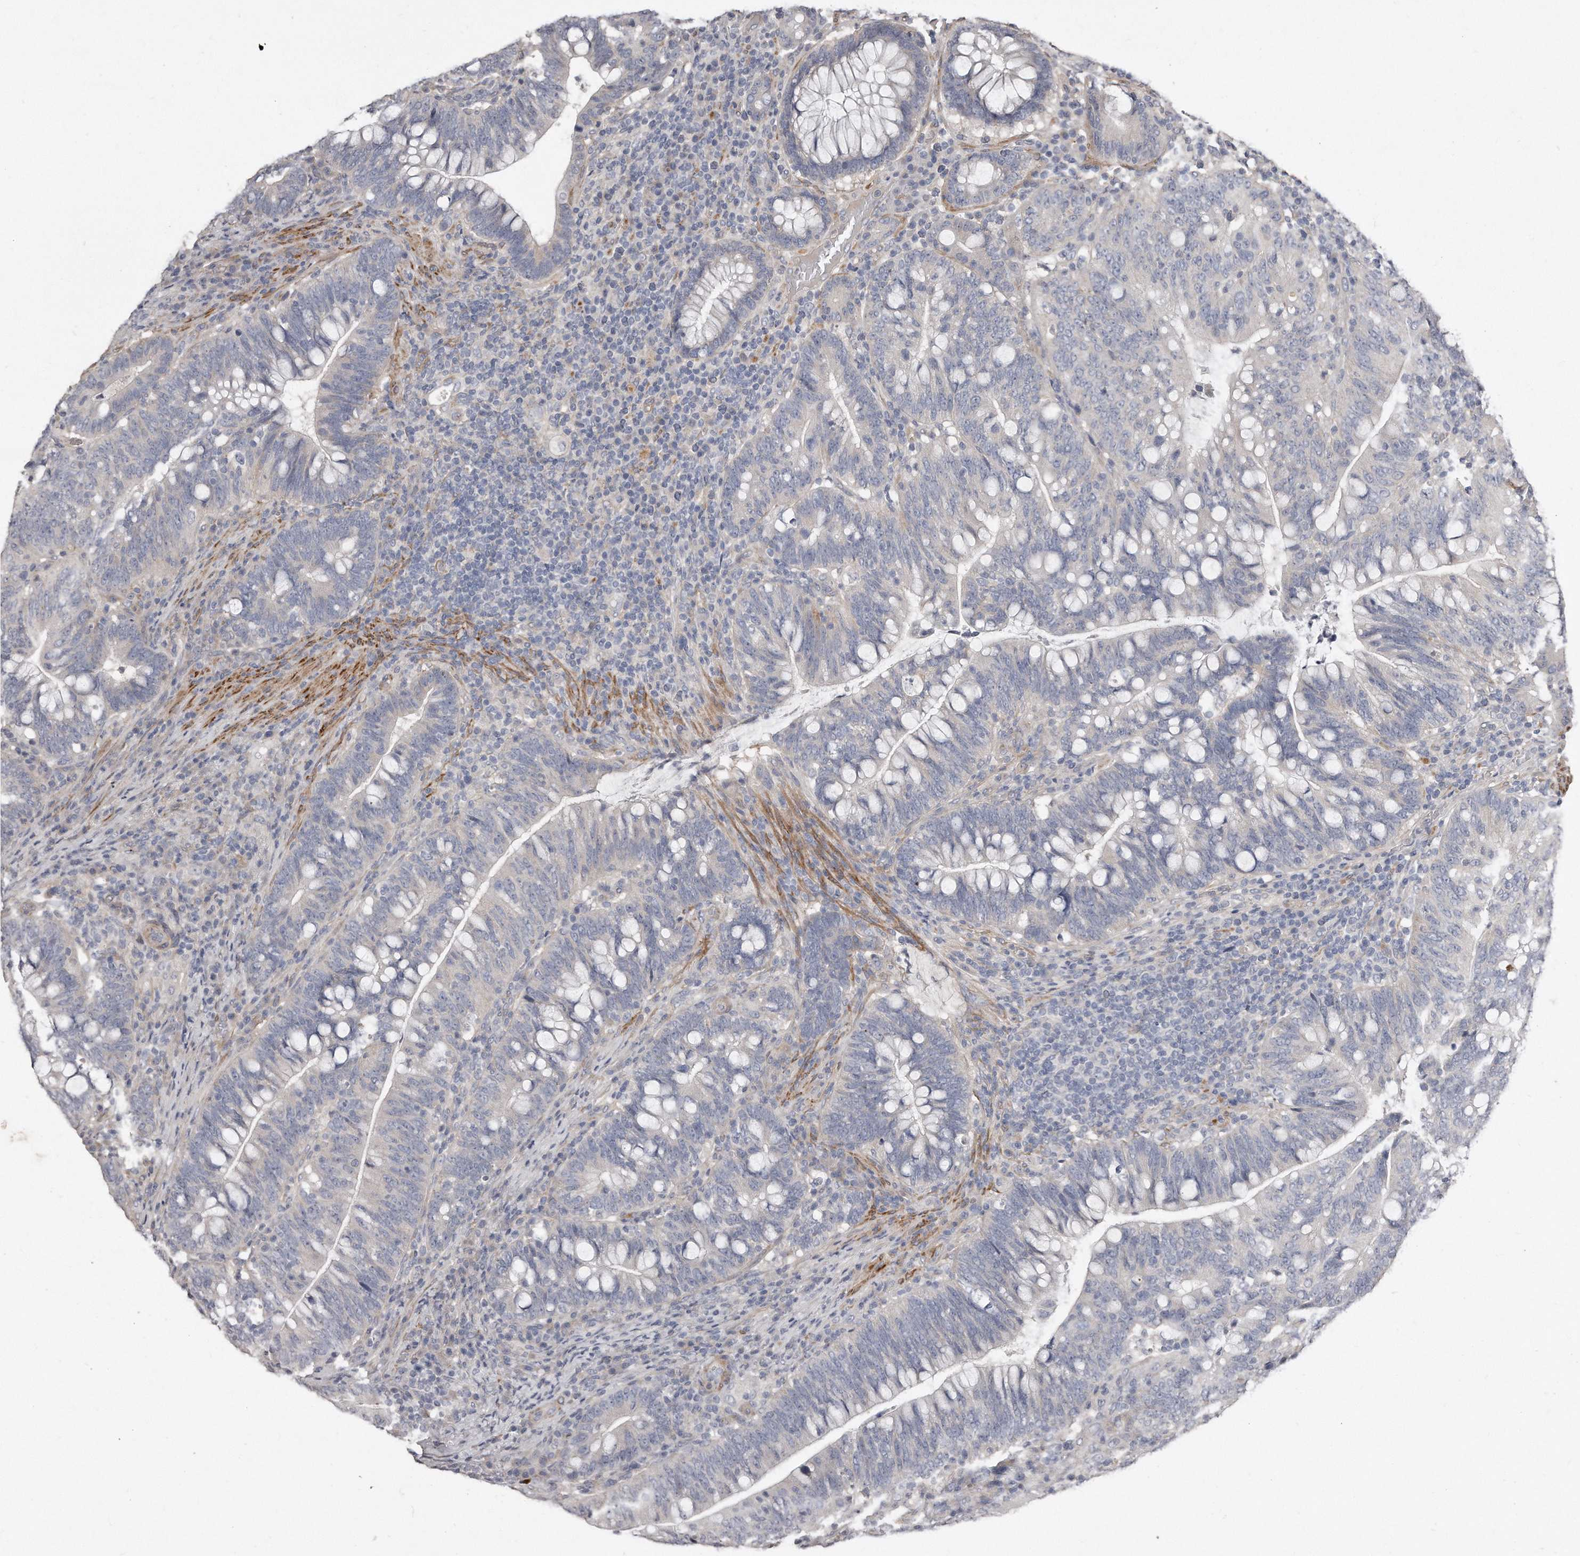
{"staining": {"intensity": "negative", "quantity": "none", "location": "none"}, "tissue": "colorectal cancer", "cell_type": "Tumor cells", "image_type": "cancer", "snomed": [{"axis": "morphology", "description": "Adenocarcinoma, NOS"}, {"axis": "topography", "description": "Colon"}], "caption": "Immunohistochemistry (IHC) of human adenocarcinoma (colorectal) displays no staining in tumor cells.", "gene": "LMOD1", "patient": {"sex": "female", "age": 66}}